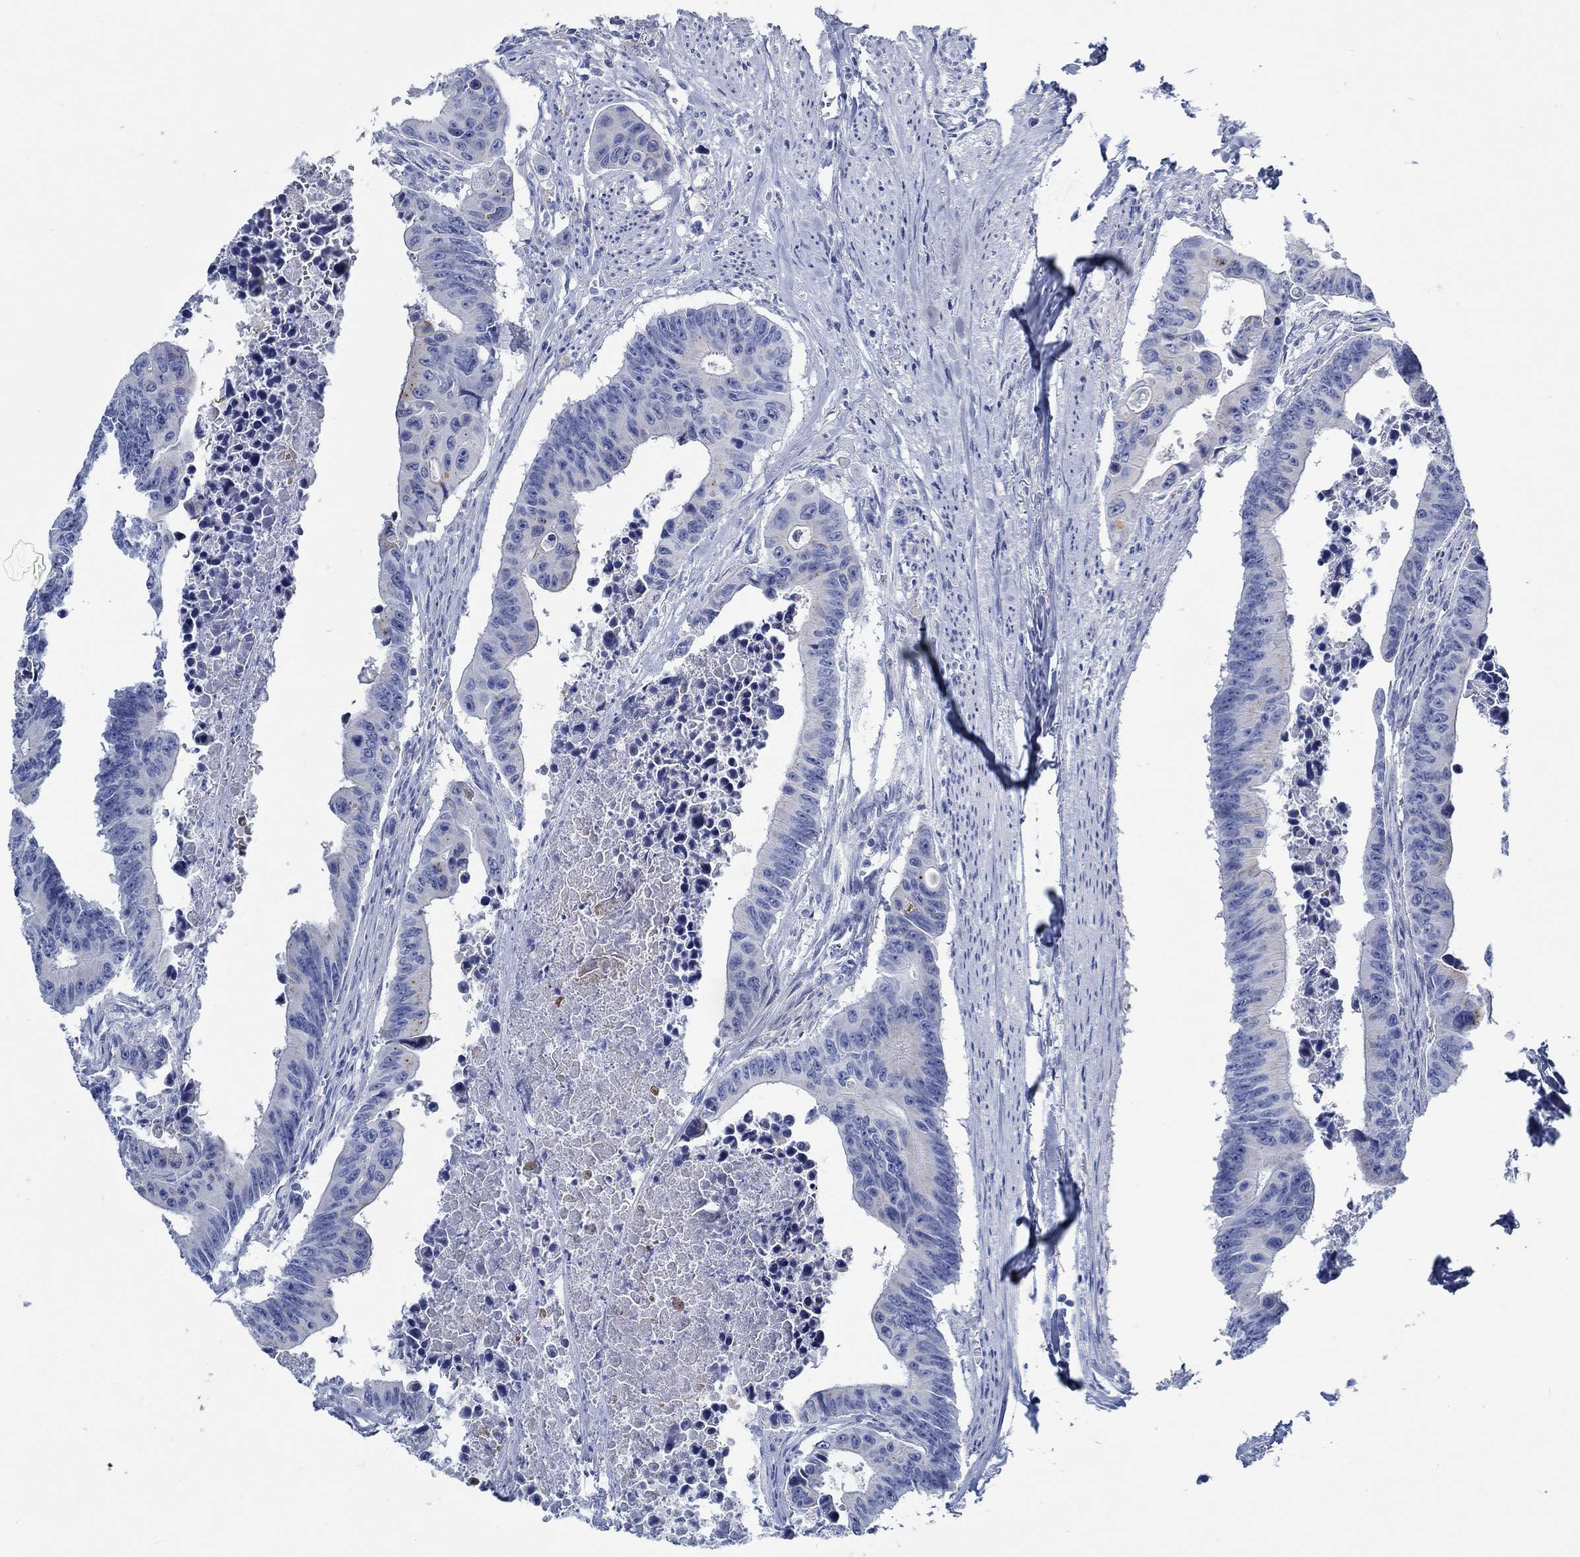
{"staining": {"intensity": "negative", "quantity": "none", "location": "none"}, "tissue": "colorectal cancer", "cell_type": "Tumor cells", "image_type": "cancer", "snomed": [{"axis": "morphology", "description": "Adenocarcinoma, NOS"}, {"axis": "topography", "description": "Colon"}], "caption": "Colorectal adenocarcinoma stained for a protein using IHC shows no positivity tumor cells.", "gene": "SVEP1", "patient": {"sex": "female", "age": 87}}